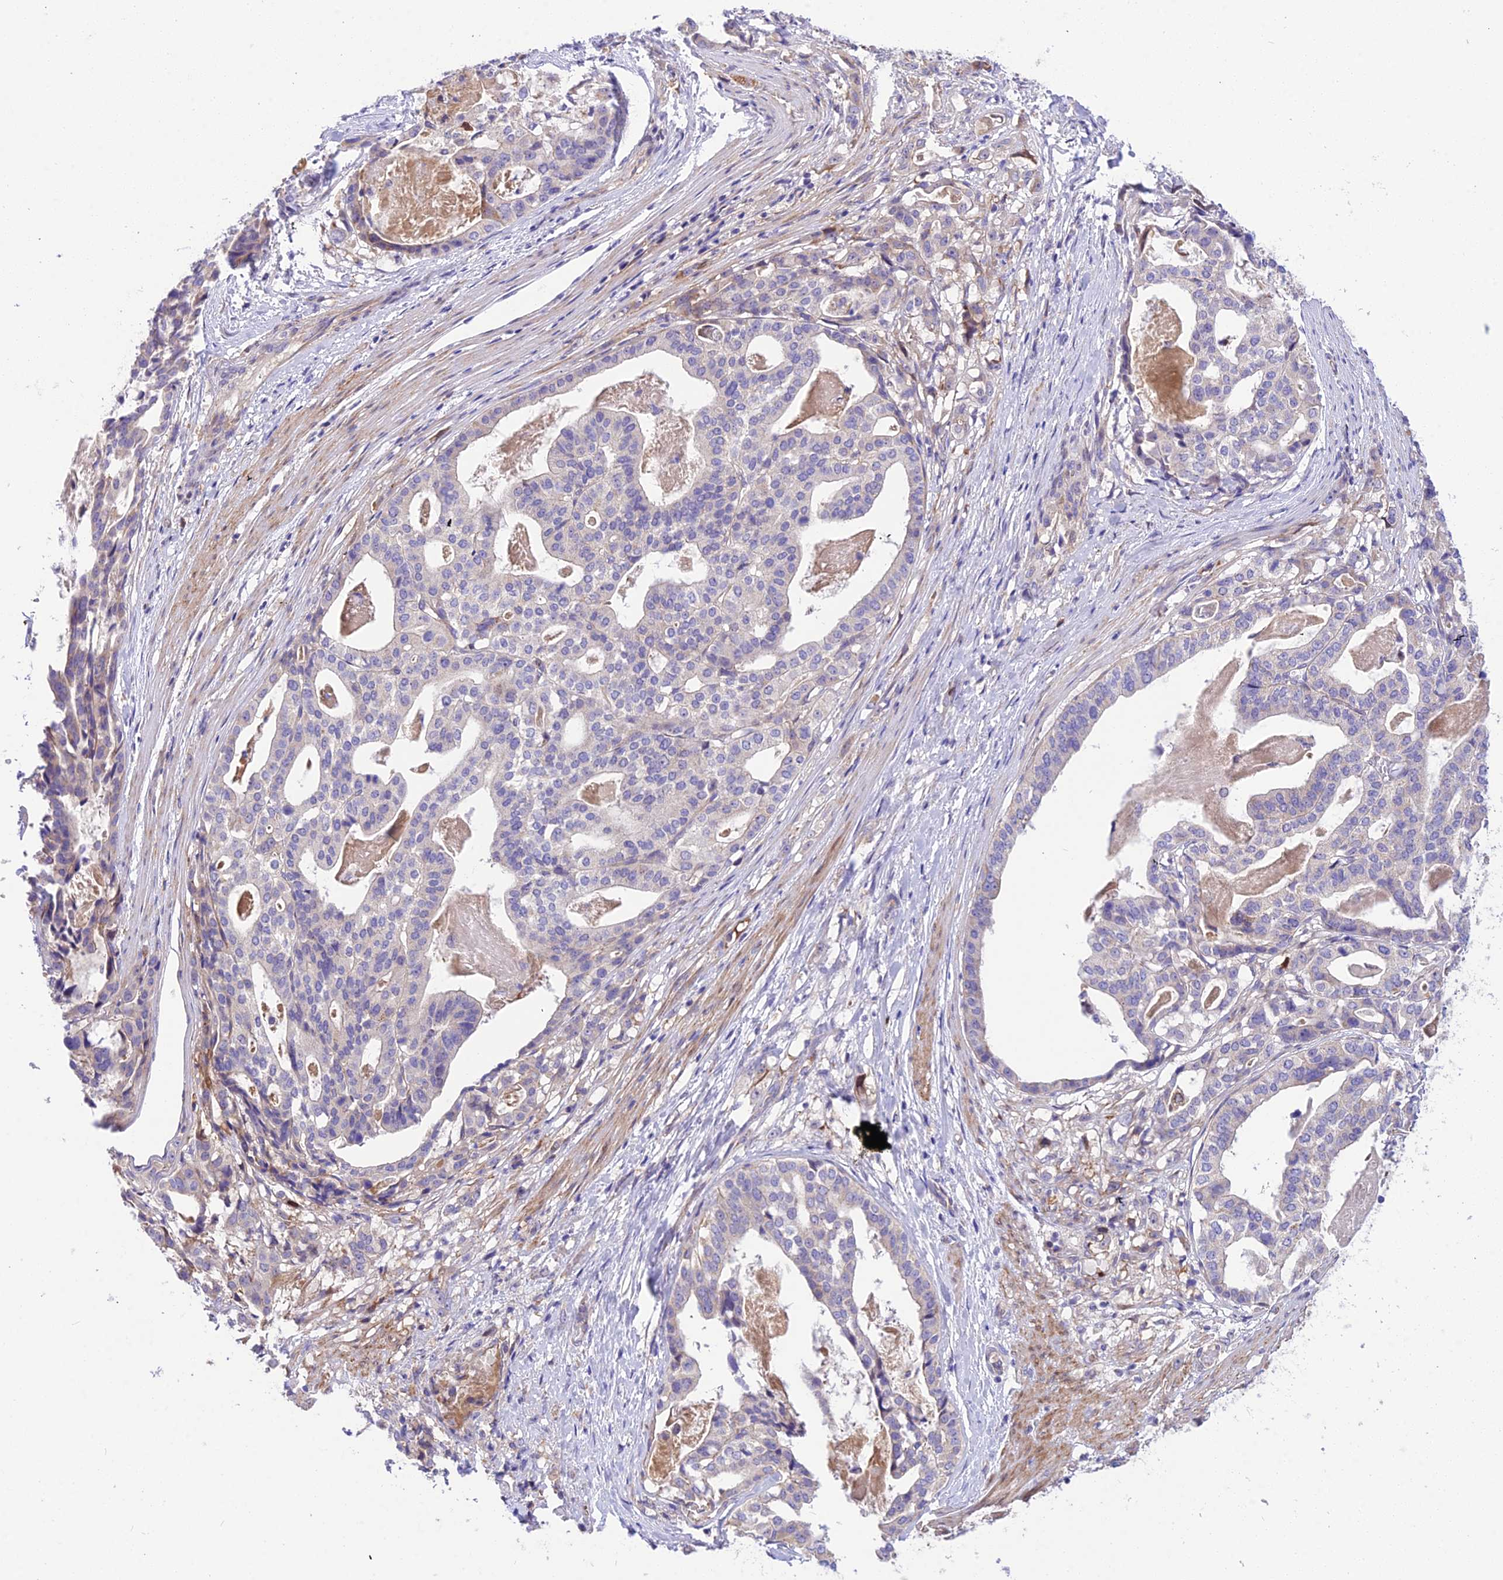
{"staining": {"intensity": "weak", "quantity": "<25%", "location": "cytoplasmic/membranous"}, "tissue": "stomach cancer", "cell_type": "Tumor cells", "image_type": "cancer", "snomed": [{"axis": "morphology", "description": "Adenocarcinoma, NOS"}, {"axis": "topography", "description": "Stomach"}], "caption": "DAB immunohistochemical staining of human stomach cancer displays no significant positivity in tumor cells.", "gene": "TRIM43B", "patient": {"sex": "male", "age": 48}}